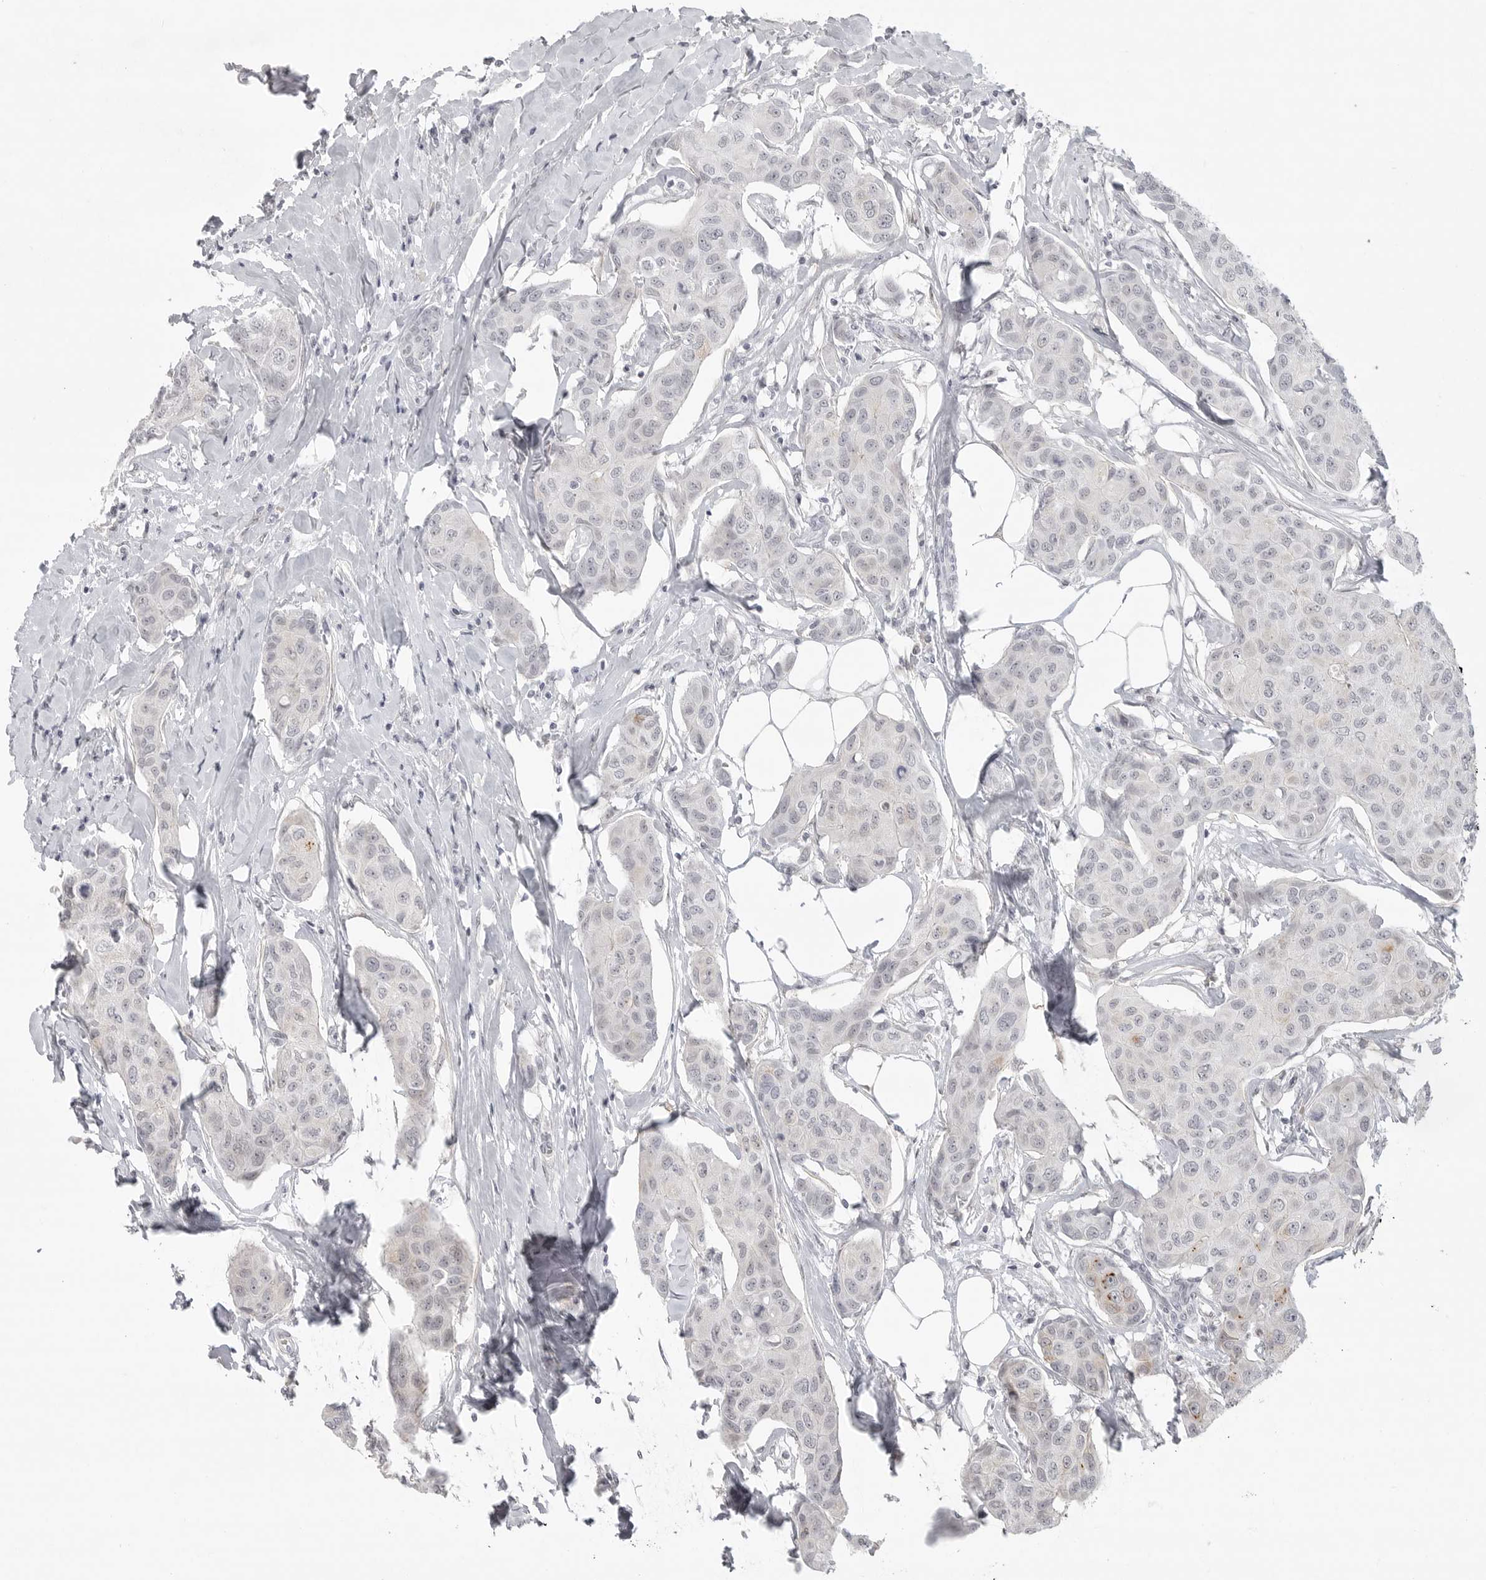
{"staining": {"intensity": "weak", "quantity": "<25%", "location": "cytoplasmic/membranous"}, "tissue": "breast cancer", "cell_type": "Tumor cells", "image_type": "cancer", "snomed": [{"axis": "morphology", "description": "Duct carcinoma"}, {"axis": "topography", "description": "Breast"}], "caption": "DAB (3,3'-diaminobenzidine) immunohistochemical staining of breast cancer (invasive ductal carcinoma) displays no significant positivity in tumor cells.", "gene": "TCTN3", "patient": {"sex": "female", "age": 80}}